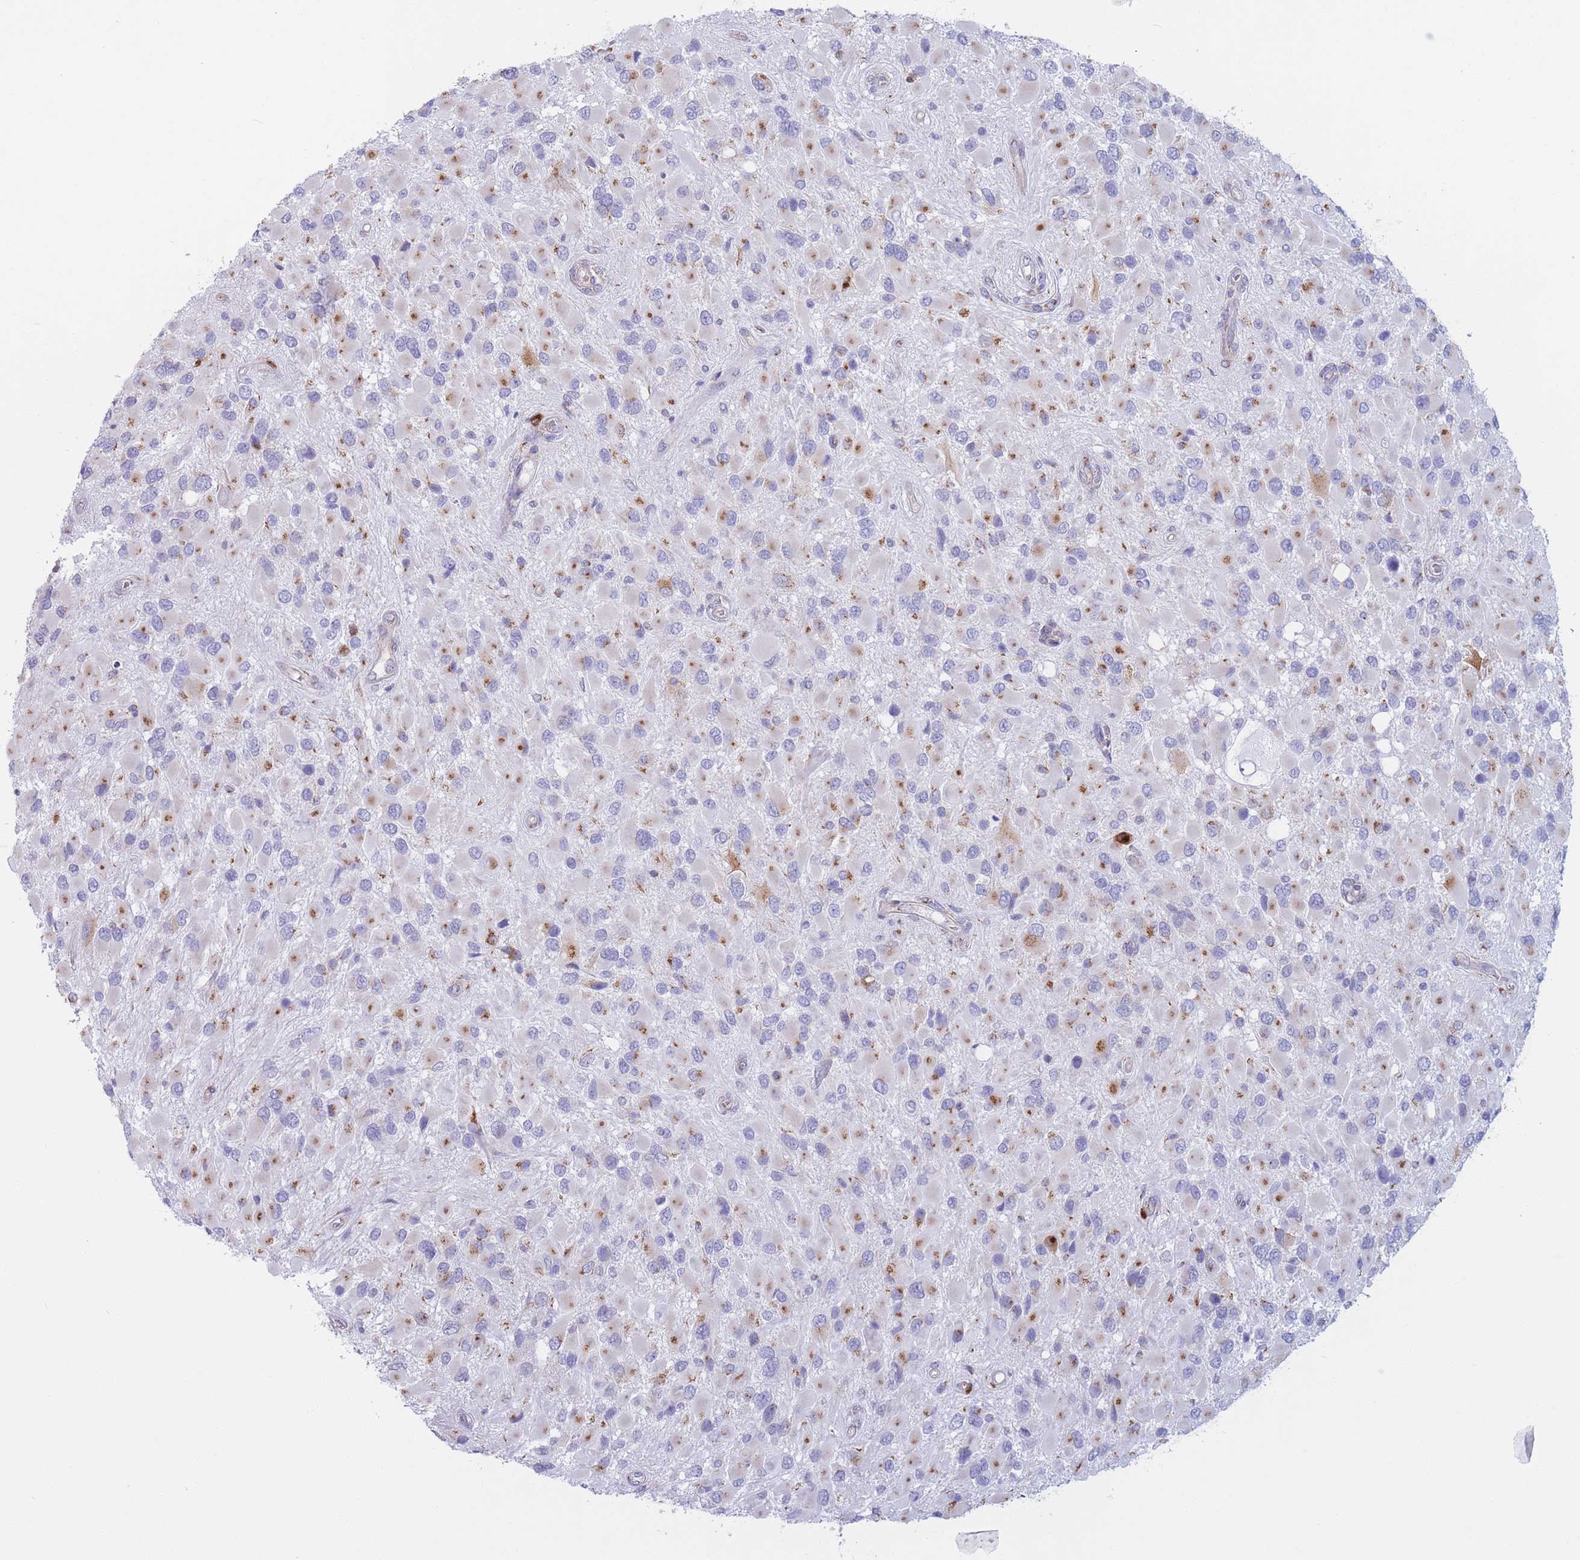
{"staining": {"intensity": "moderate", "quantity": "<25%", "location": "cytoplasmic/membranous"}, "tissue": "glioma", "cell_type": "Tumor cells", "image_type": "cancer", "snomed": [{"axis": "morphology", "description": "Glioma, malignant, High grade"}, {"axis": "topography", "description": "Brain"}], "caption": "Immunohistochemical staining of glioma shows low levels of moderate cytoplasmic/membranous positivity in approximately <25% of tumor cells.", "gene": "MRPL30", "patient": {"sex": "male", "age": 53}}